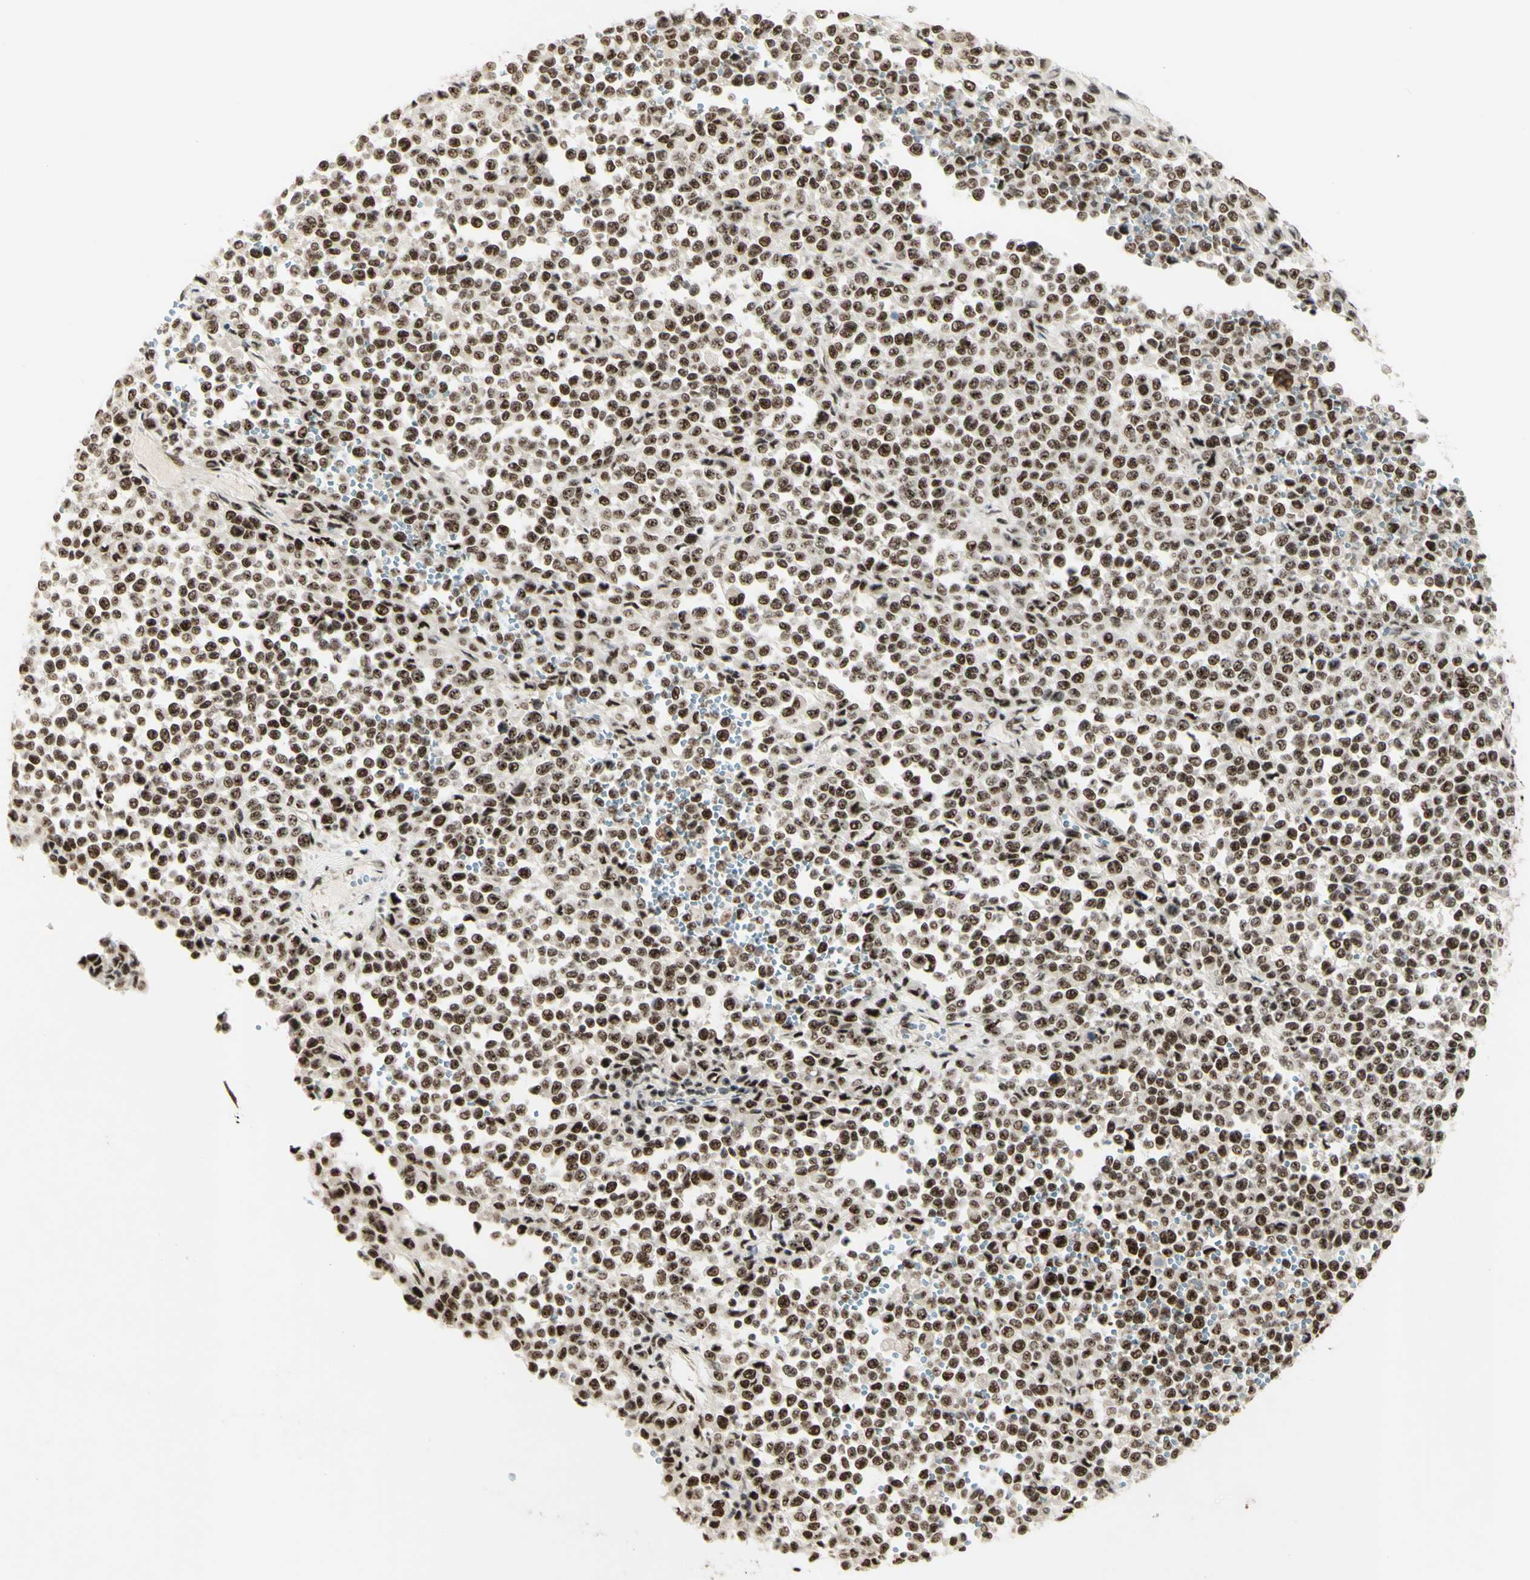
{"staining": {"intensity": "strong", "quantity": ">75%", "location": "nuclear"}, "tissue": "melanoma", "cell_type": "Tumor cells", "image_type": "cancer", "snomed": [{"axis": "morphology", "description": "Malignant melanoma, Metastatic site"}, {"axis": "topography", "description": "Pancreas"}], "caption": "Brown immunohistochemical staining in human malignant melanoma (metastatic site) shows strong nuclear positivity in about >75% of tumor cells.", "gene": "DHX9", "patient": {"sex": "female", "age": 30}}